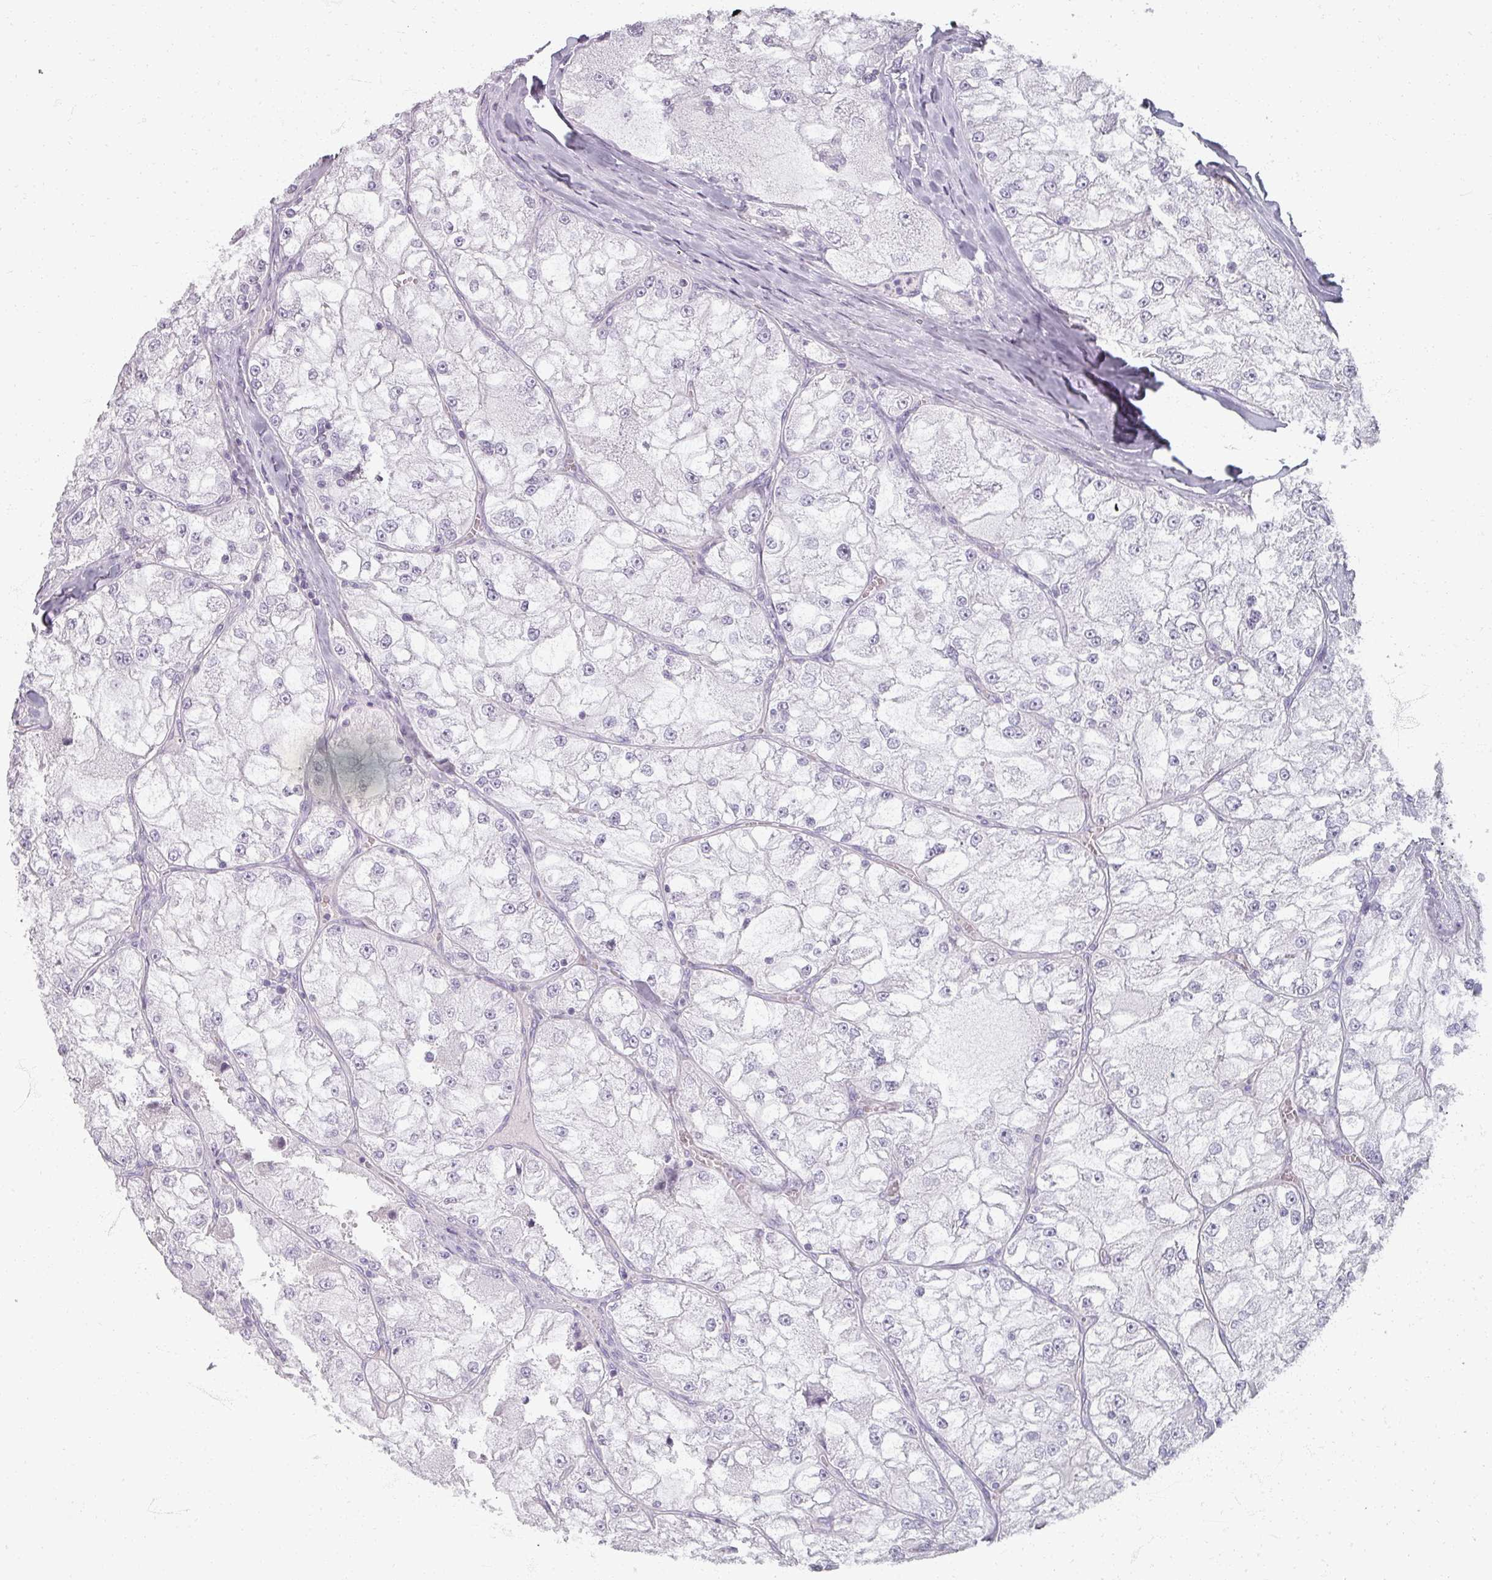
{"staining": {"intensity": "negative", "quantity": "none", "location": "none"}, "tissue": "renal cancer", "cell_type": "Tumor cells", "image_type": "cancer", "snomed": [{"axis": "morphology", "description": "Adenocarcinoma, NOS"}, {"axis": "topography", "description": "Kidney"}], "caption": "An immunohistochemistry photomicrograph of renal cancer (adenocarcinoma) is shown. There is no staining in tumor cells of renal cancer (adenocarcinoma). Brightfield microscopy of IHC stained with DAB (3,3'-diaminobenzidine) (brown) and hematoxylin (blue), captured at high magnification.", "gene": "REG3G", "patient": {"sex": "female", "age": 72}}